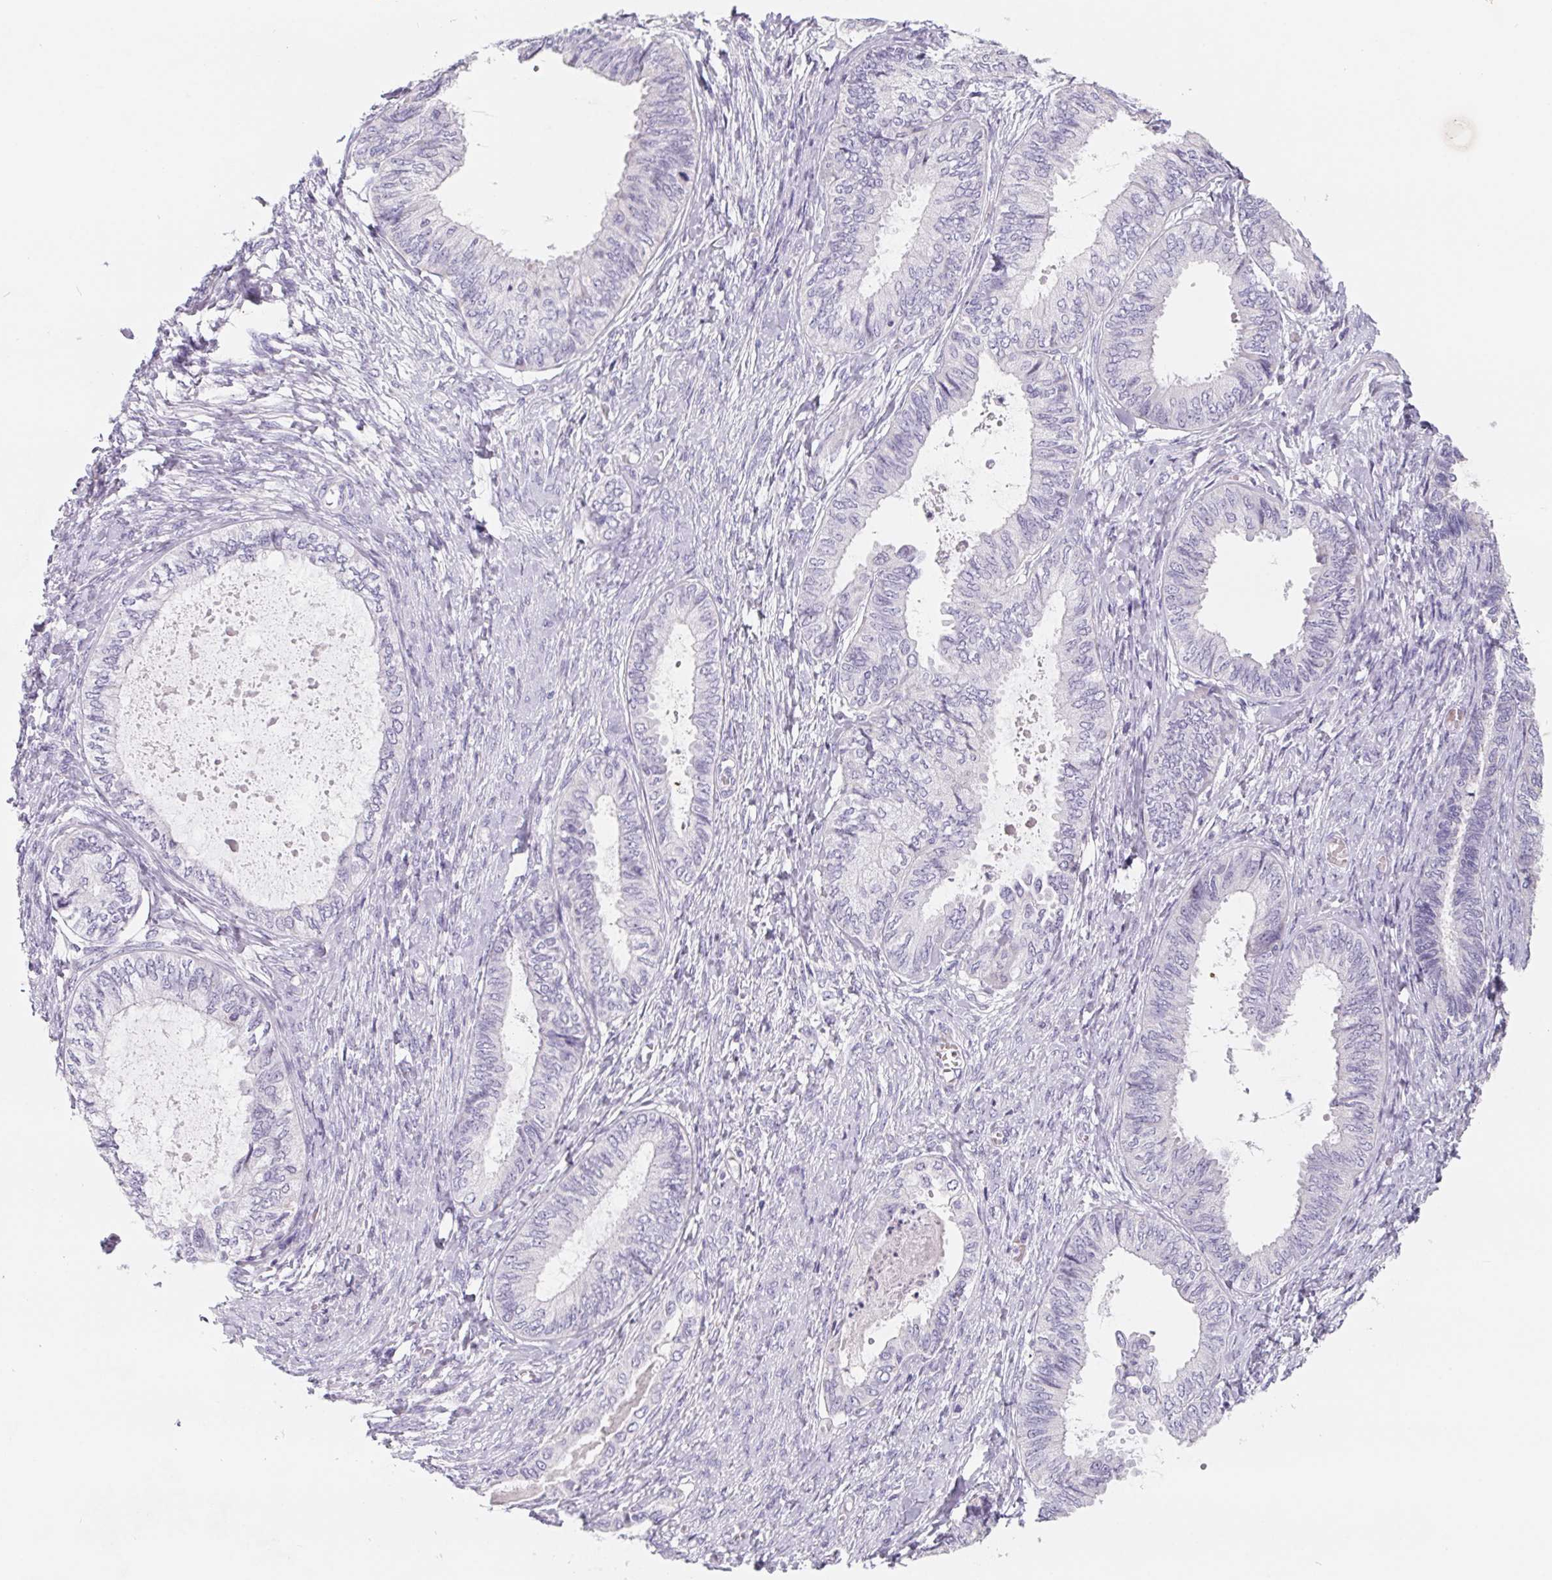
{"staining": {"intensity": "negative", "quantity": "none", "location": "none"}, "tissue": "ovarian cancer", "cell_type": "Tumor cells", "image_type": "cancer", "snomed": [{"axis": "morphology", "description": "Carcinoma, endometroid"}, {"axis": "topography", "description": "Ovary"}], "caption": "The immunohistochemistry (IHC) micrograph has no significant positivity in tumor cells of endometroid carcinoma (ovarian) tissue.", "gene": "FDX1", "patient": {"sex": "female", "age": 70}}